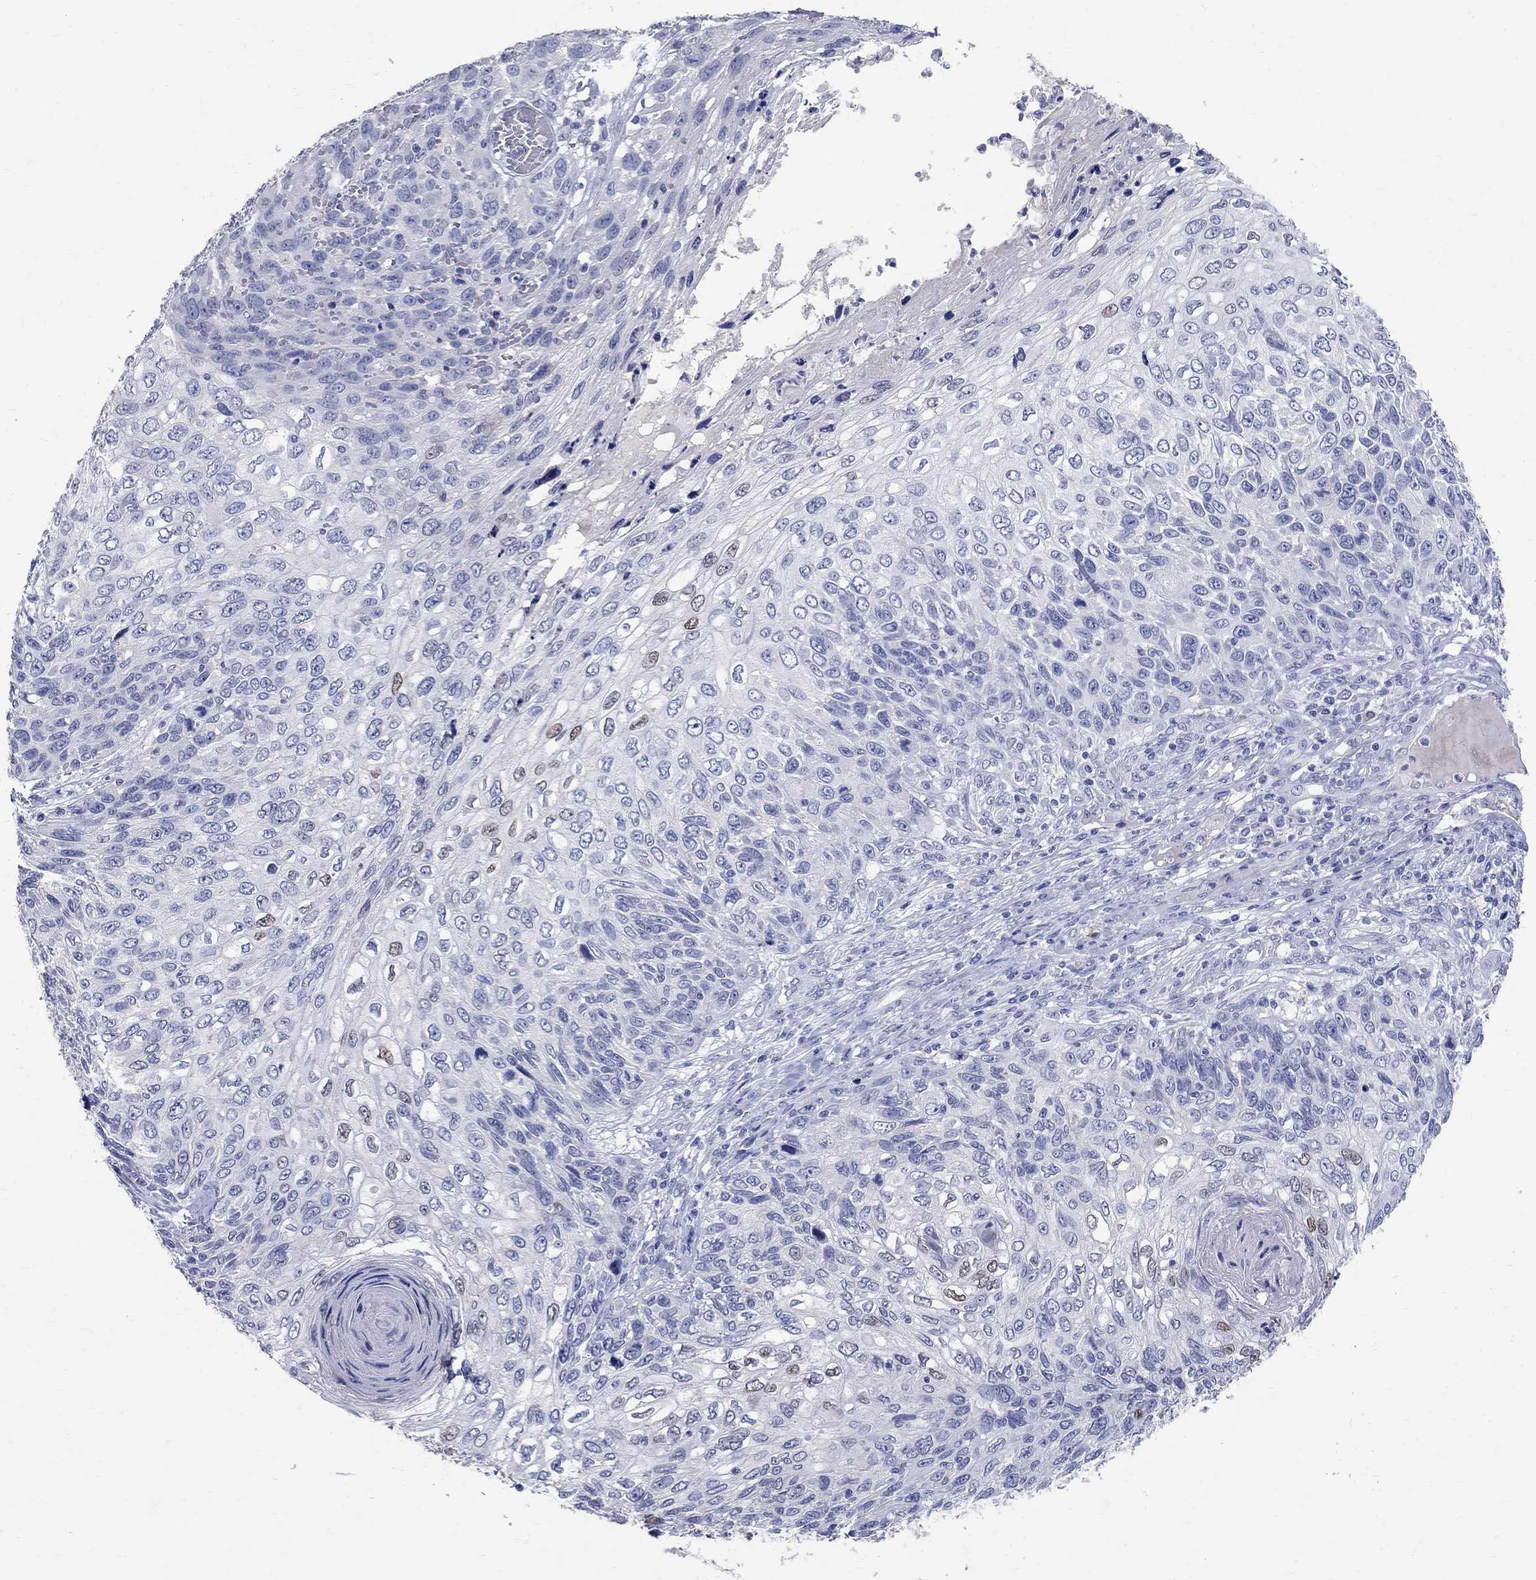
{"staining": {"intensity": "weak", "quantity": "<25%", "location": "nuclear"}, "tissue": "skin cancer", "cell_type": "Tumor cells", "image_type": "cancer", "snomed": [{"axis": "morphology", "description": "Squamous cell carcinoma, NOS"}, {"axis": "topography", "description": "Skin"}], "caption": "Tumor cells are negative for protein expression in human skin cancer.", "gene": "SOX2", "patient": {"sex": "male", "age": 92}}